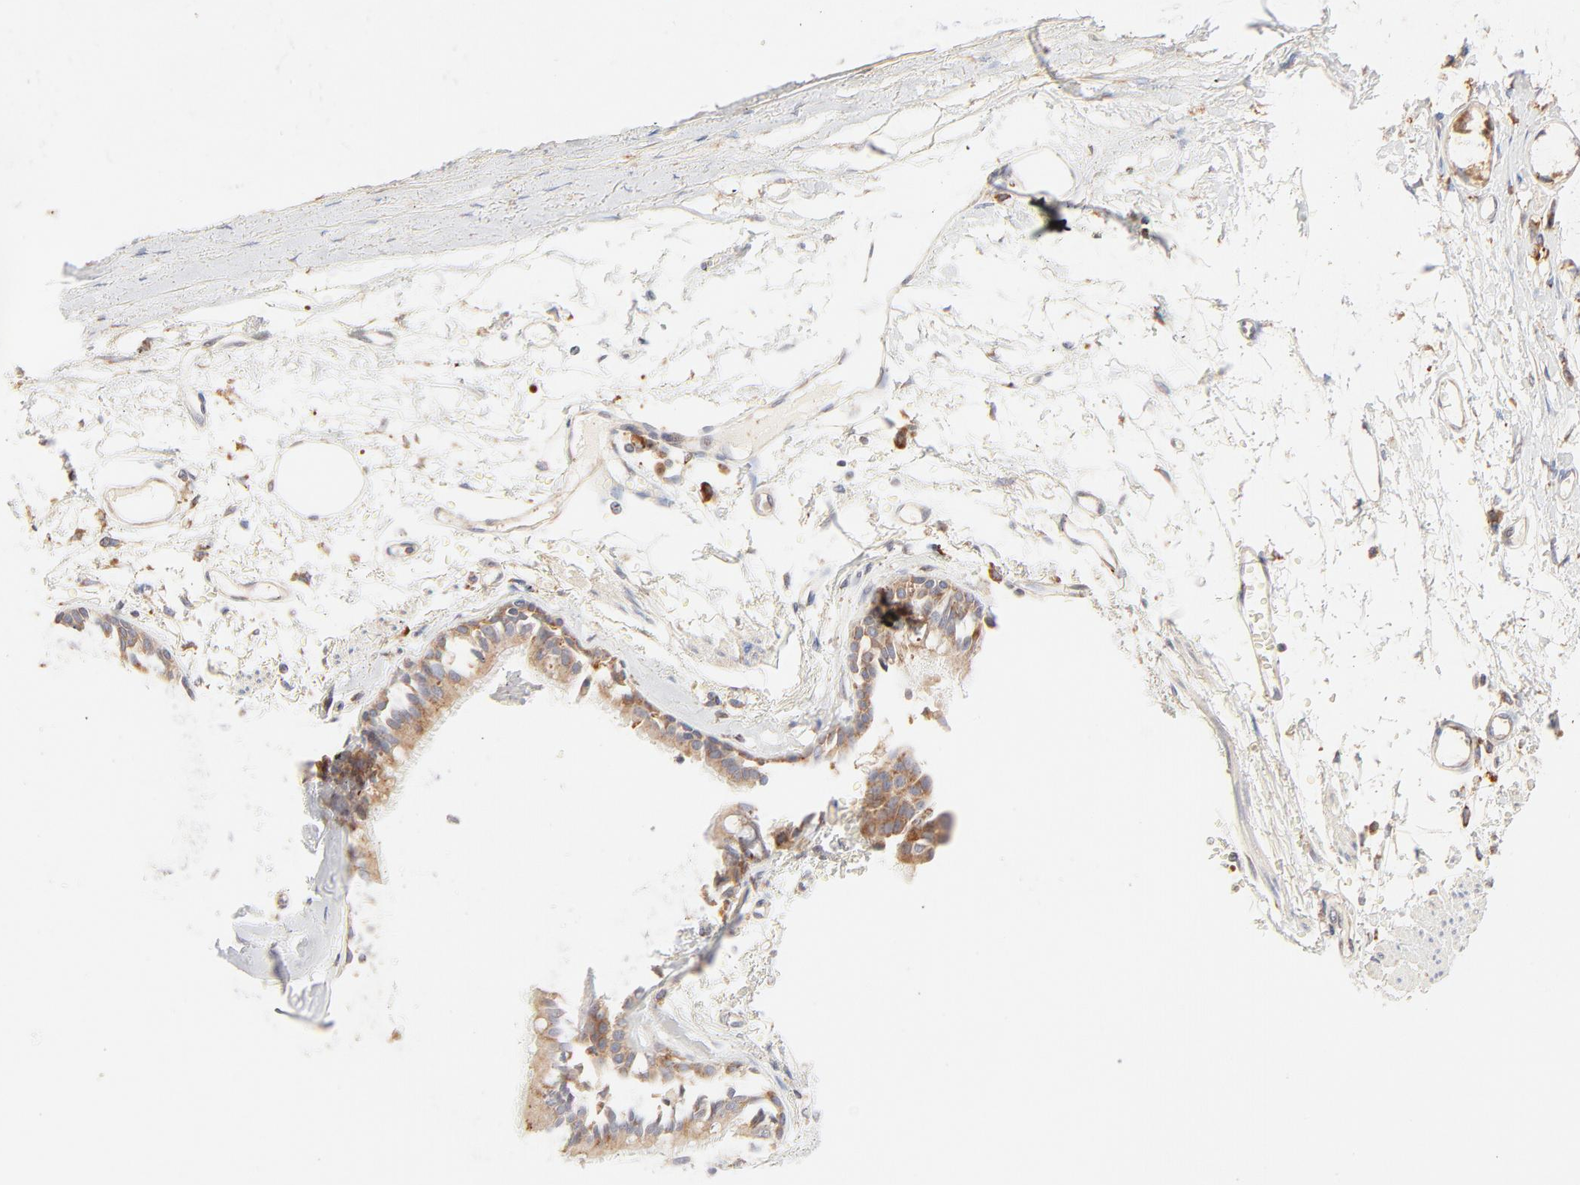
{"staining": {"intensity": "moderate", "quantity": ">75%", "location": "cytoplasmic/membranous"}, "tissue": "bronchus", "cell_type": "Respiratory epithelial cells", "image_type": "normal", "snomed": [{"axis": "morphology", "description": "Normal tissue, NOS"}, {"axis": "topography", "description": "Bronchus"}, {"axis": "topography", "description": "Lung"}], "caption": "The image displays staining of unremarkable bronchus, revealing moderate cytoplasmic/membranous protein expression (brown color) within respiratory epithelial cells.", "gene": "PARP12", "patient": {"sex": "female", "age": 56}}